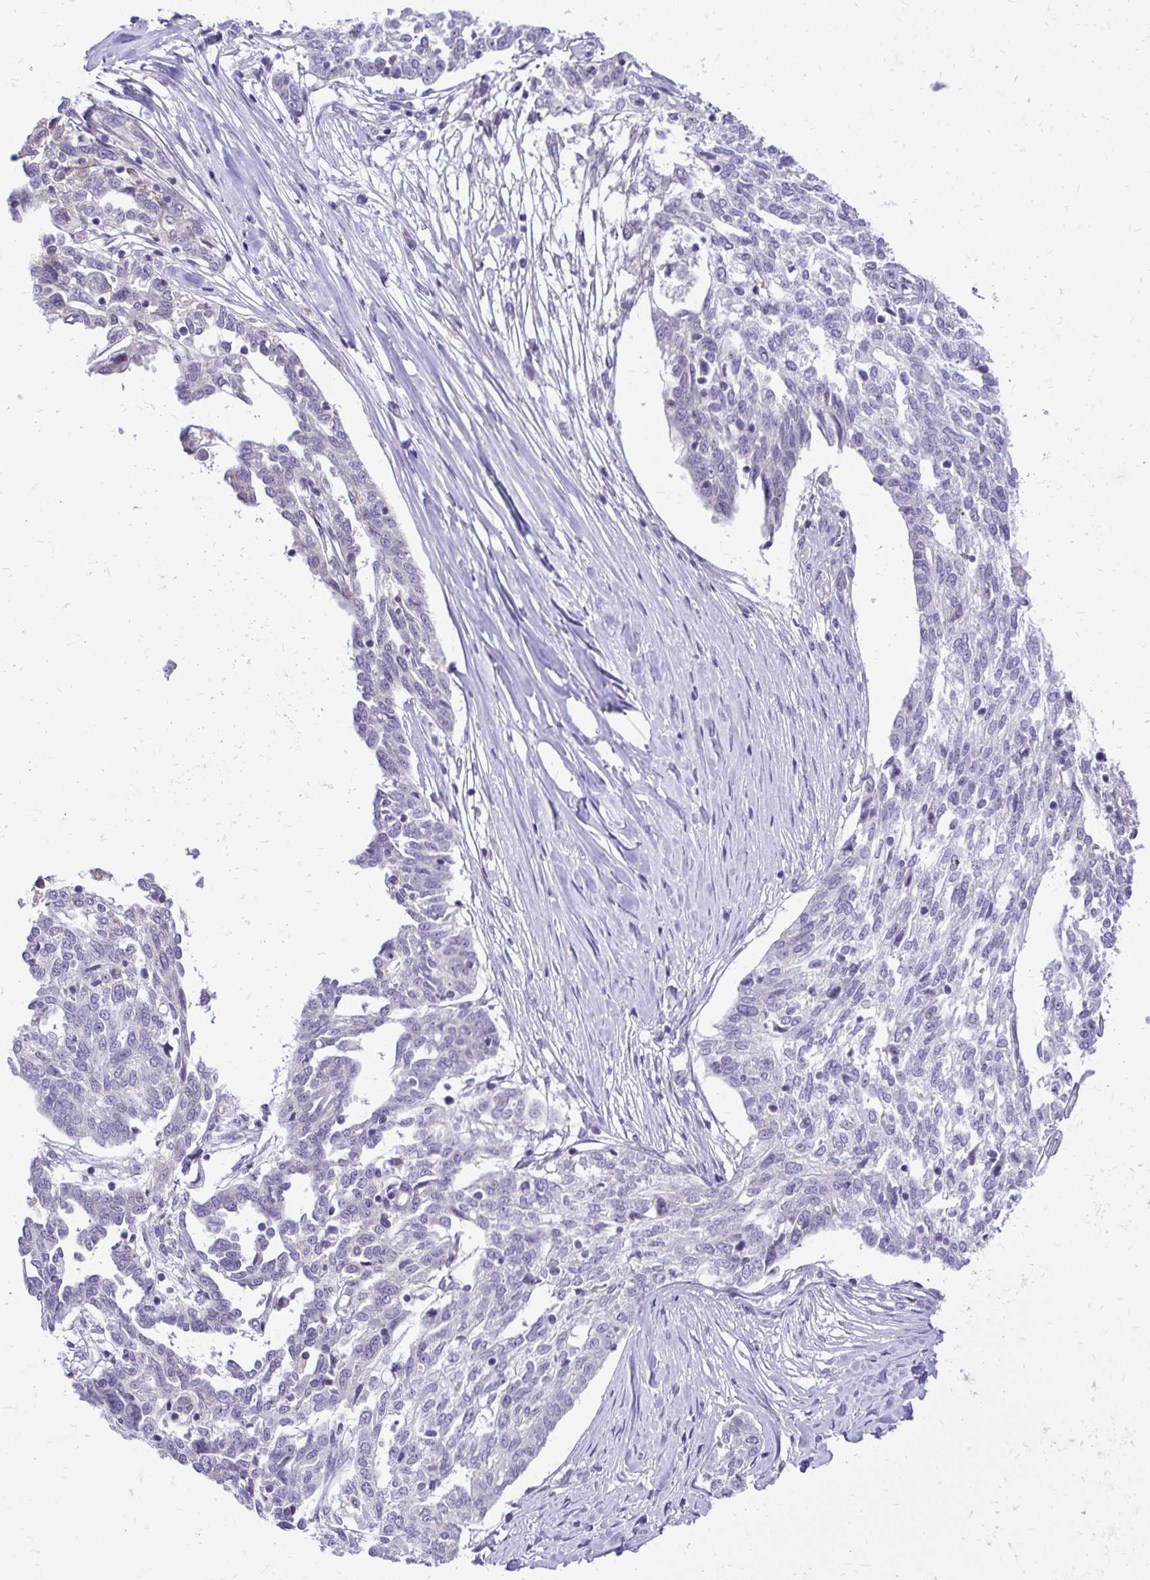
{"staining": {"intensity": "negative", "quantity": "none", "location": "none"}, "tissue": "ovarian cancer", "cell_type": "Tumor cells", "image_type": "cancer", "snomed": [{"axis": "morphology", "description": "Cystadenocarcinoma, serous, NOS"}, {"axis": "topography", "description": "Ovary"}], "caption": "Immunohistochemistry (IHC) image of ovarian cancer (serous cystadenocarcinoma) stained for a protein (brown), which shows no expression in tumor cells.", "gene": "NIFK", "patient": {"sex": "female", "age": 67}}